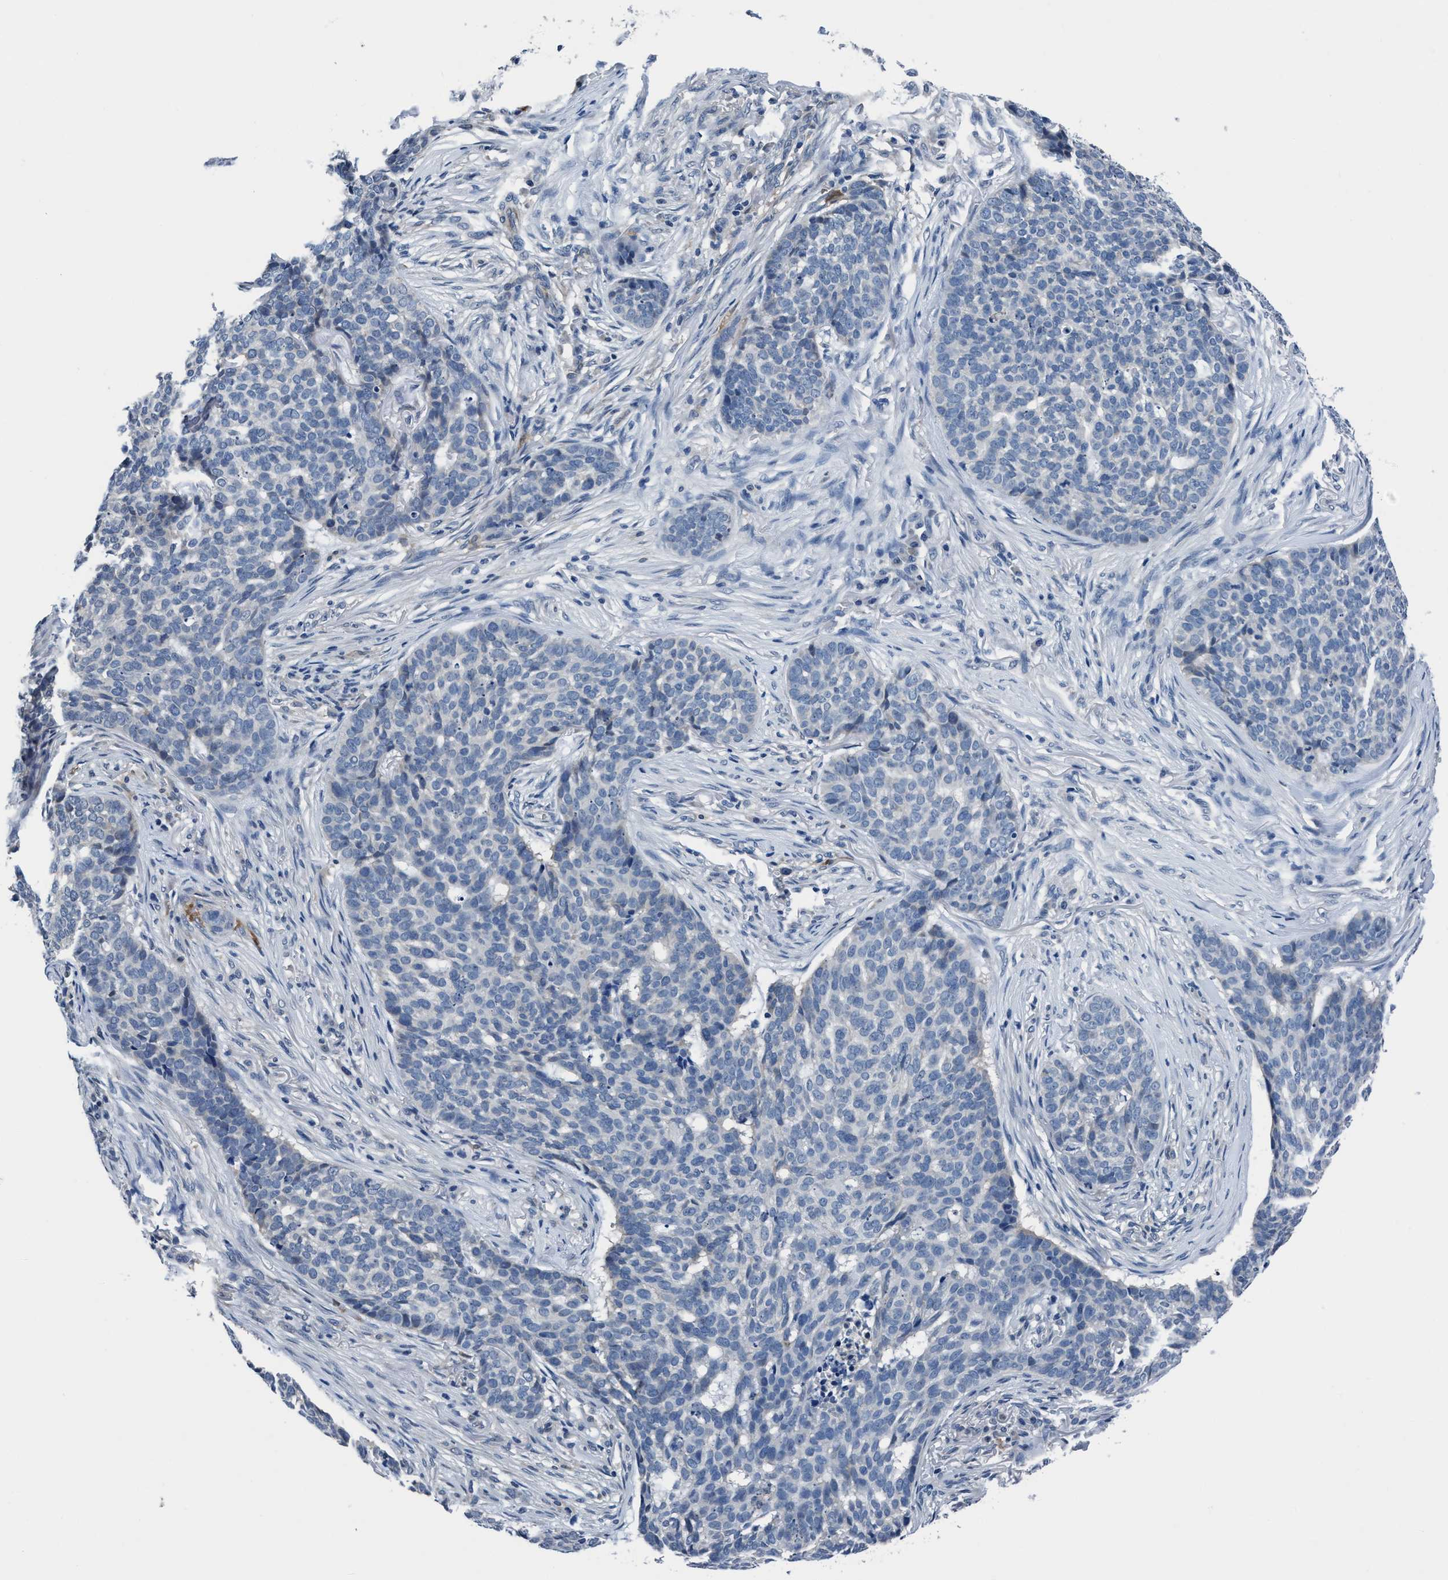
{"staining": {"intensity": "negative", "quantity": "none", "location": "none"}, "tissue": "skin cancer", "cell_type": "Tumor cells", "image_type": "cancer", "snomed": [{"axis": "morphology", "description": "Basal cell carcinoma"}, {"axis": "topography", "description": "Skin"}], "caption": "Immunohistochemistry image of human skin basal cell carcinoma stained for a protein (brown), which reveals no positivity in tumor cells. Brightfield microscopy of IHC stained with DAB (3,3'-diaminobenzidine) (brown) and hematoxylin (blue), captured at high magnification.", "gene": "TMEM94", "patient": {"sex": "male", "age": 85}}